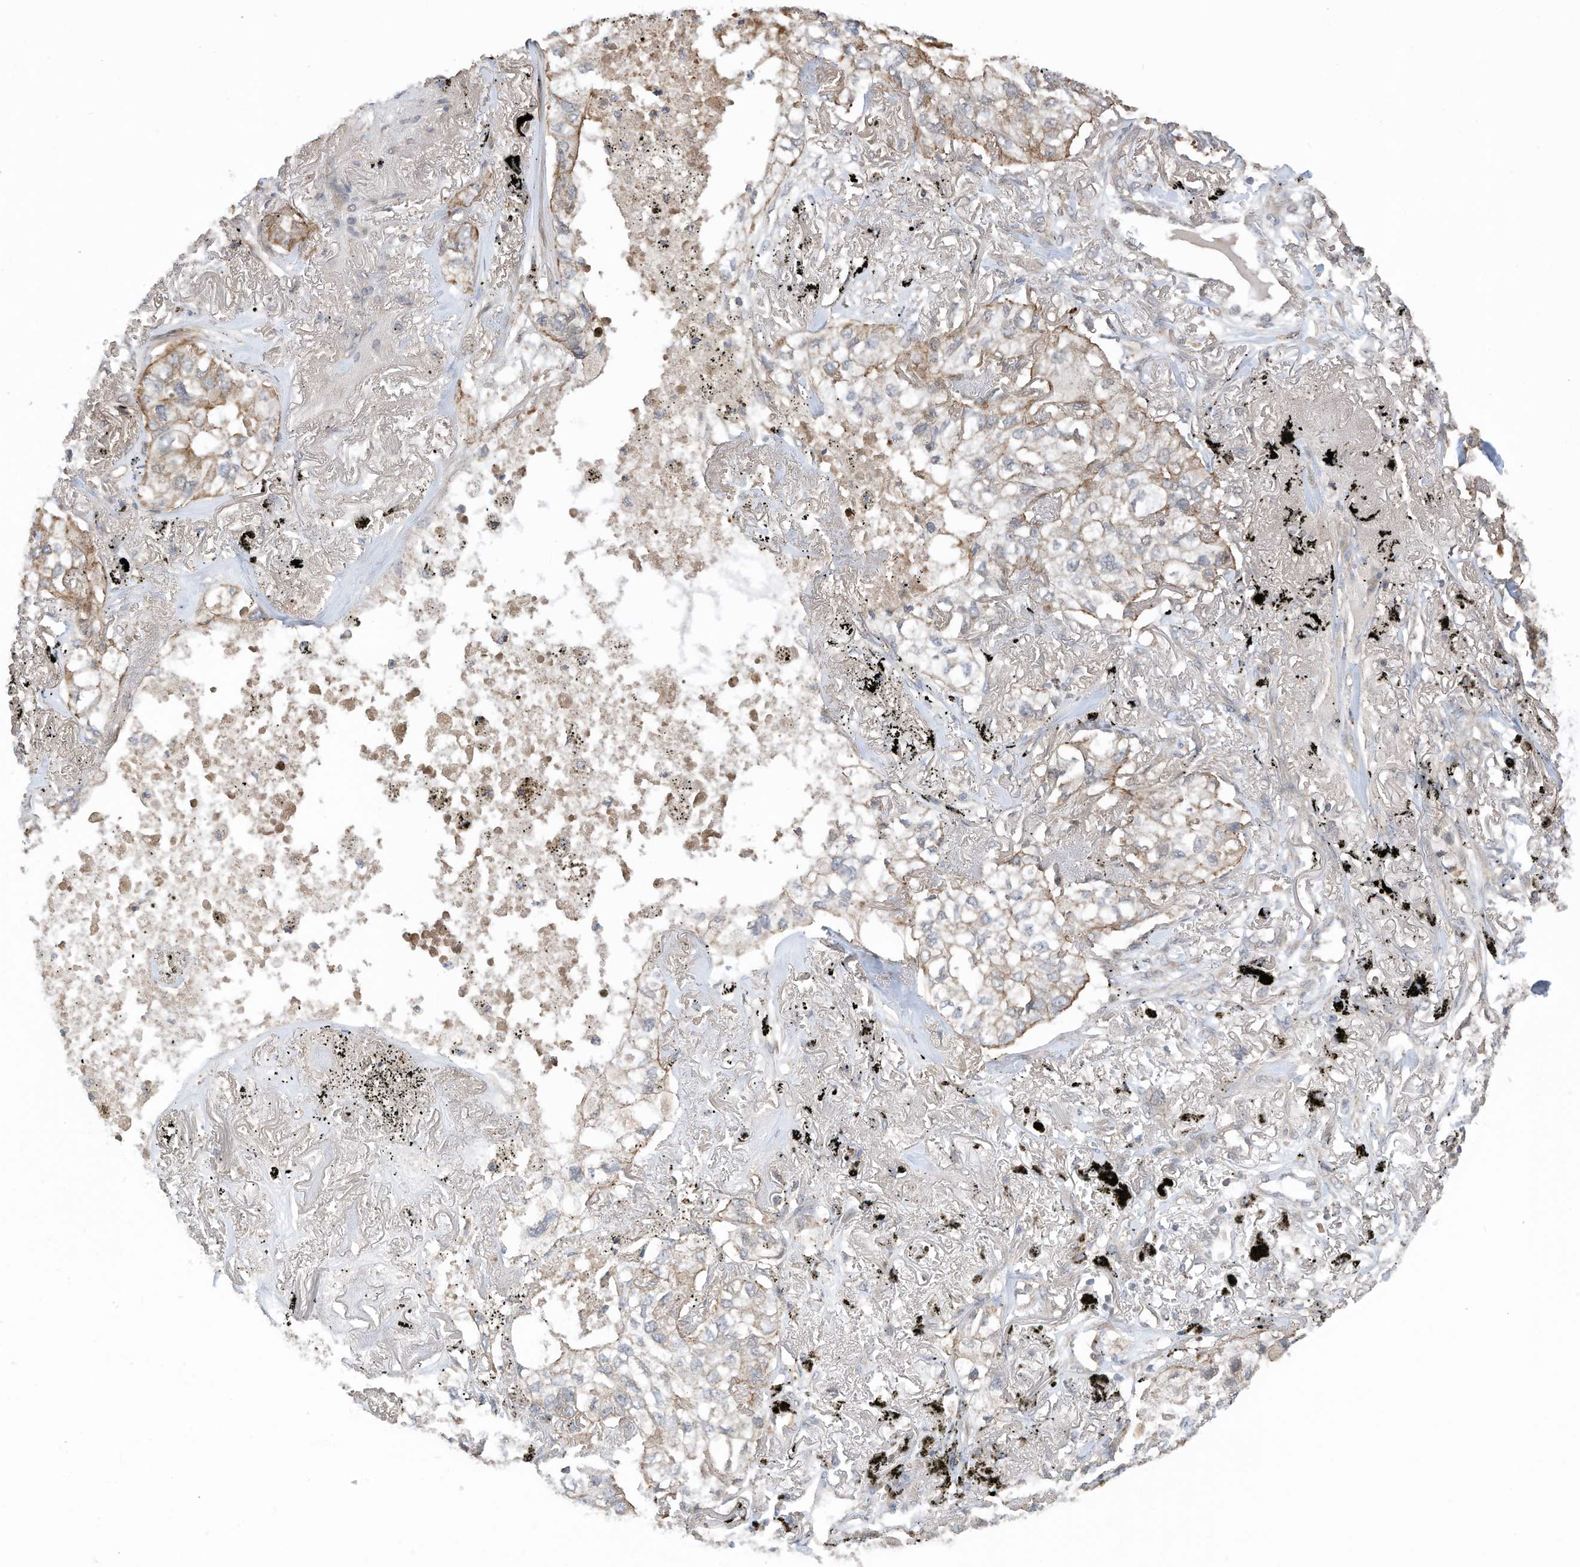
{"staining": {"intensity": "weak", "quantity": "<25%", "location": "cytoplasmic/membranous"}, "tissue": "lung cancer", "cell_type": "Tumor cells", "image_type": "cancer", "snomed": [{"axis": "morphology", "description": "Adenocarcinoma, NOS"}, {"axis": "topography", "description": "Lung"}], "caption": "Lung adenocarcinoma was stained to show a protein in brown. There is no significant positivity in tumor cells.", "gene": "REC8", "patient": {"sex": "male", "age": 65}}